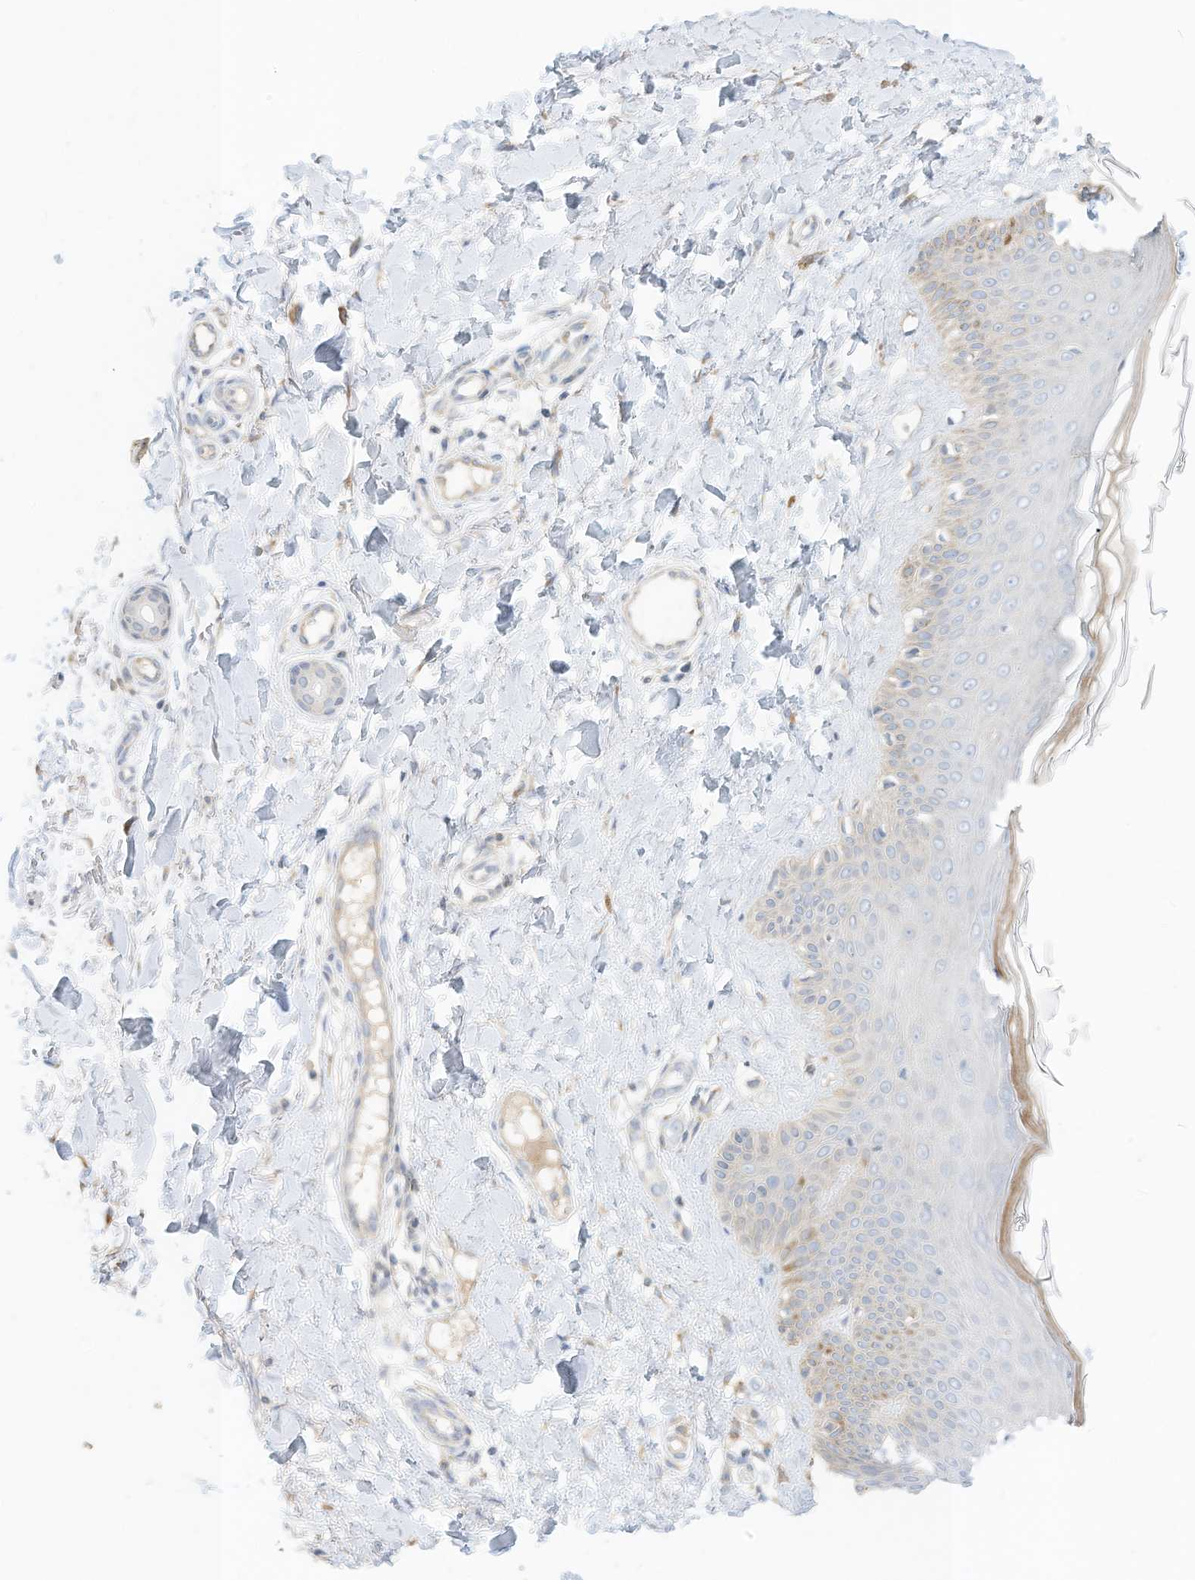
{"staining": {"intensity": "weak", "quantity": ">75%", "location": "cytoplasmic/membranous"}, "tissue": "skin", "cell_type": "Fibroblasts", "image_type": "normal", "snomed": [{"axis": "morphology", "description": "Normal tissue, NOS"}, {"axis": "topography", "description": "Skin"}], "caption": "IHC of benign skin displays low levels of weak cytoplasmic/membranous expression in about >75% of fibroblasts.", "gene": "RASA2", "patient": {"sex": "male", "age": 52}}